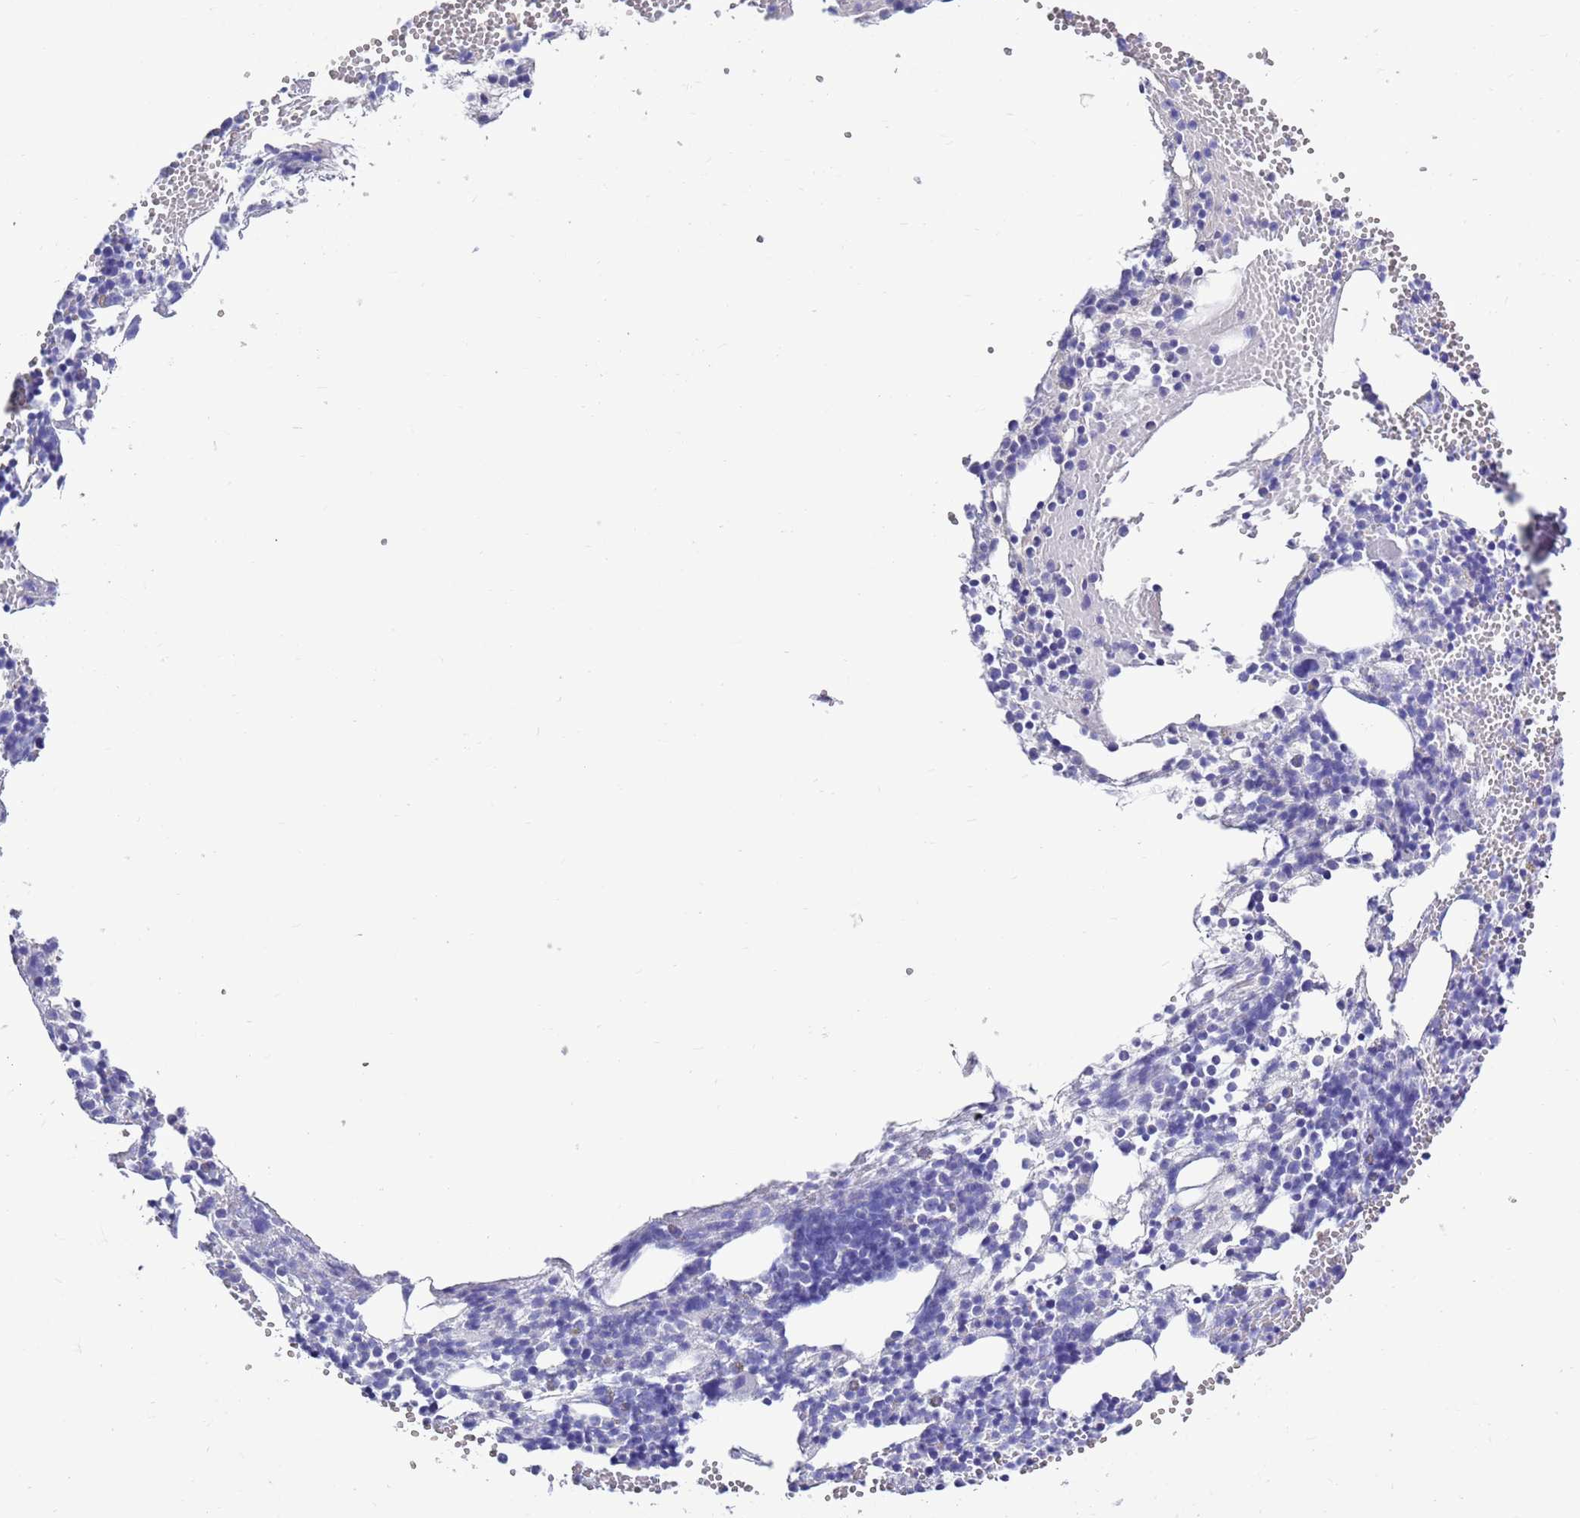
{"staining": {"intensity": "negative", "quantity": "none", "location": "none"}, "tissue": "bone marrow", "cell_type": "Hematopoietic cells", "image_type": "normal", "snomed": [{"axis": "morphology", "description": "Normal tissue, NOS"}, {"axis": "topography", "description": "Bone marrow"}], "caption": "Protein analysis of benign bone marrow shows no significant staining in hematopoietic cells. Nuclei are stained in blue.", "gene": "MTMR2", "patient": {"sex": "female", "age": 77}}